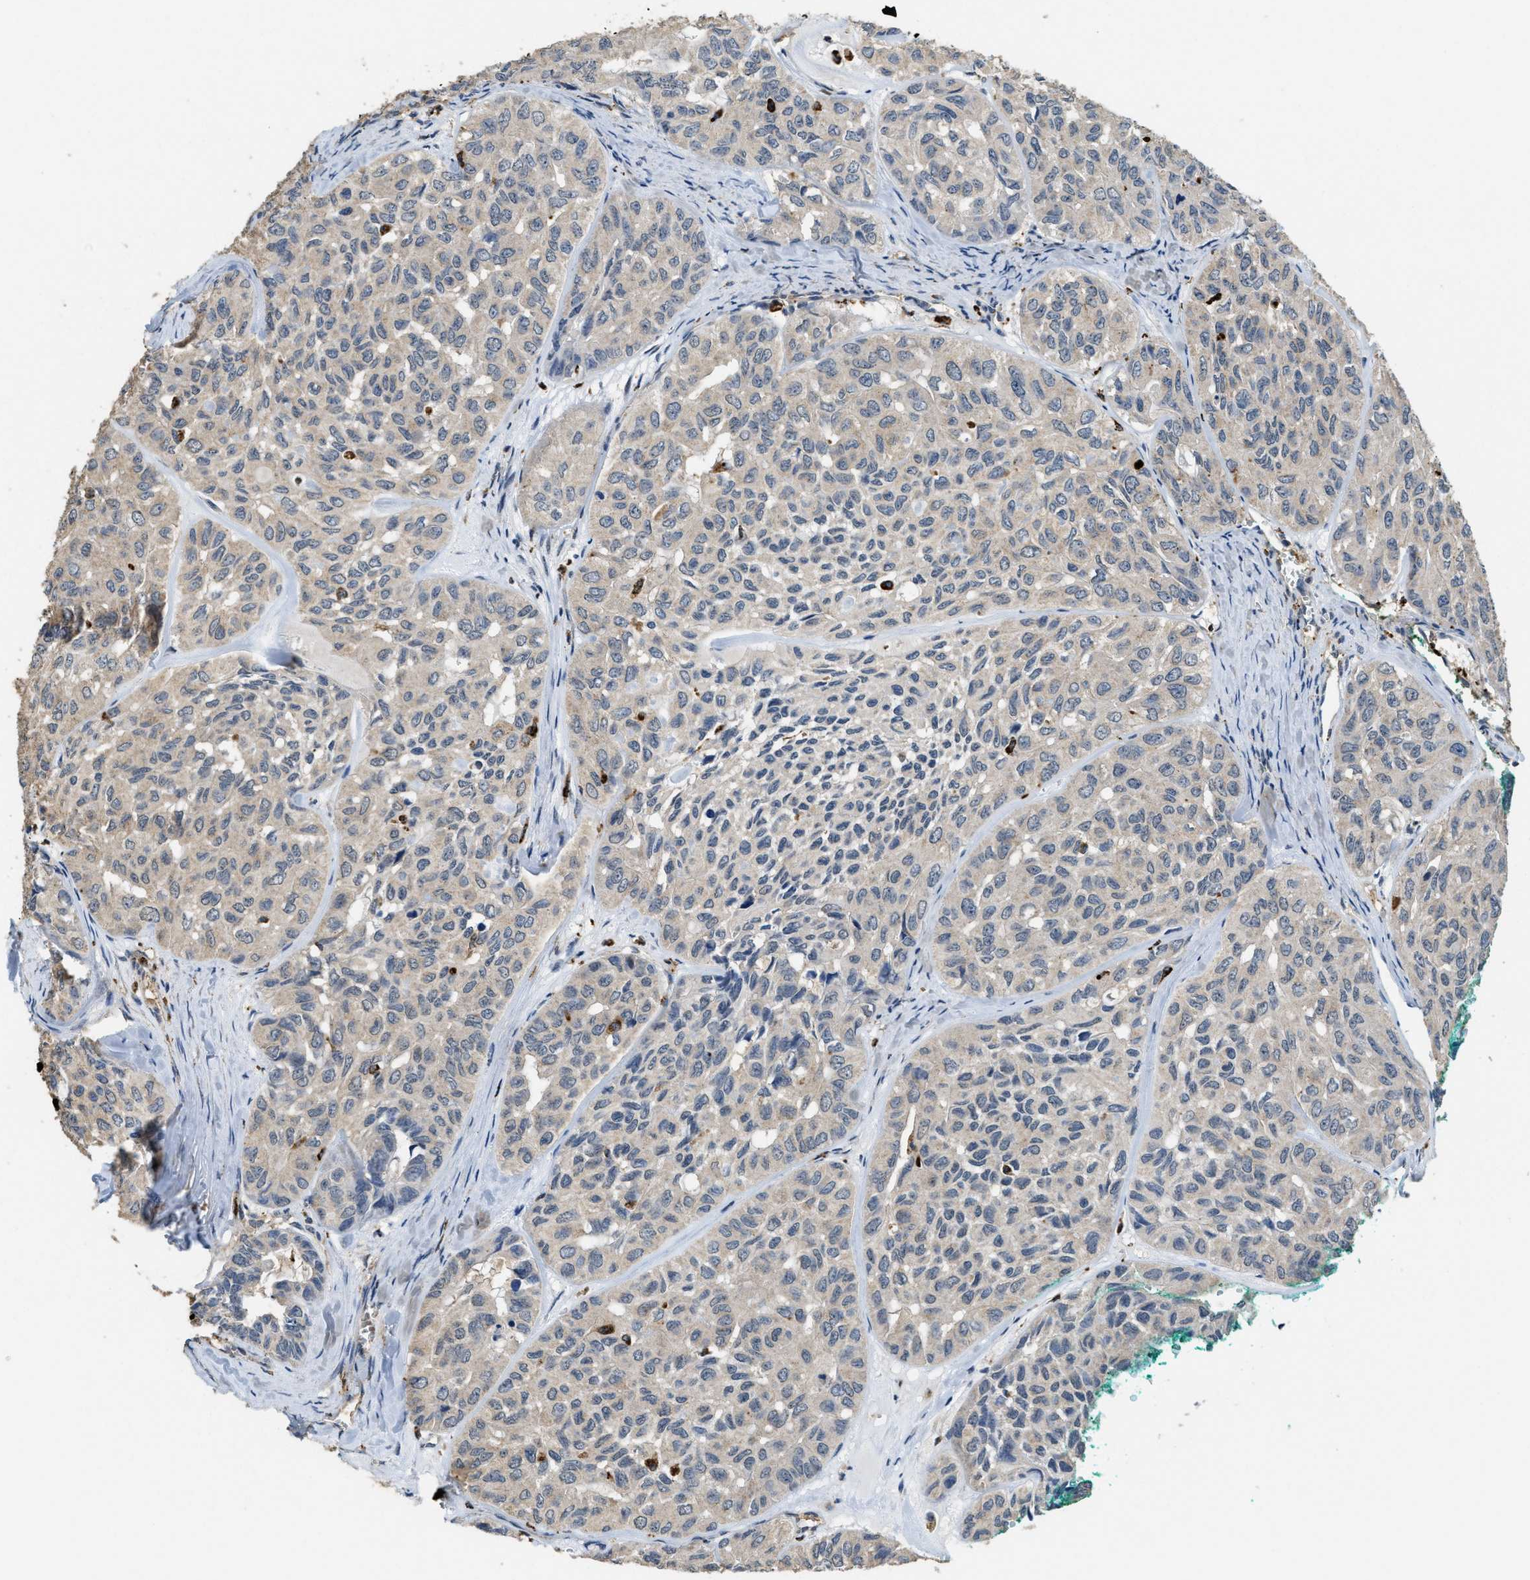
{"staining": {"intensity": "weak", "quantity": ">75%", "location": "cytoplasmic/membranous"}, "tissue": "head and neck cancer", "cell_type": "Tumor cells", "image_type": "cancer", "snomed": [{"axis": "morphology", "description": "Adenocarcinoma, NOS"}, {"axis": "topography", "description": "Salivary gland, NOS"}, {"axis": "topography", "description": "Head-Neck"}], "caption": "Protein staining shows weak cytoplasmic/membranous positivity in approximately >75% of tumor cells in head and neck cancer (adenocarcinoma).", "gene": "BMPR2", "patient": {"sex": "female", "age": 76}}